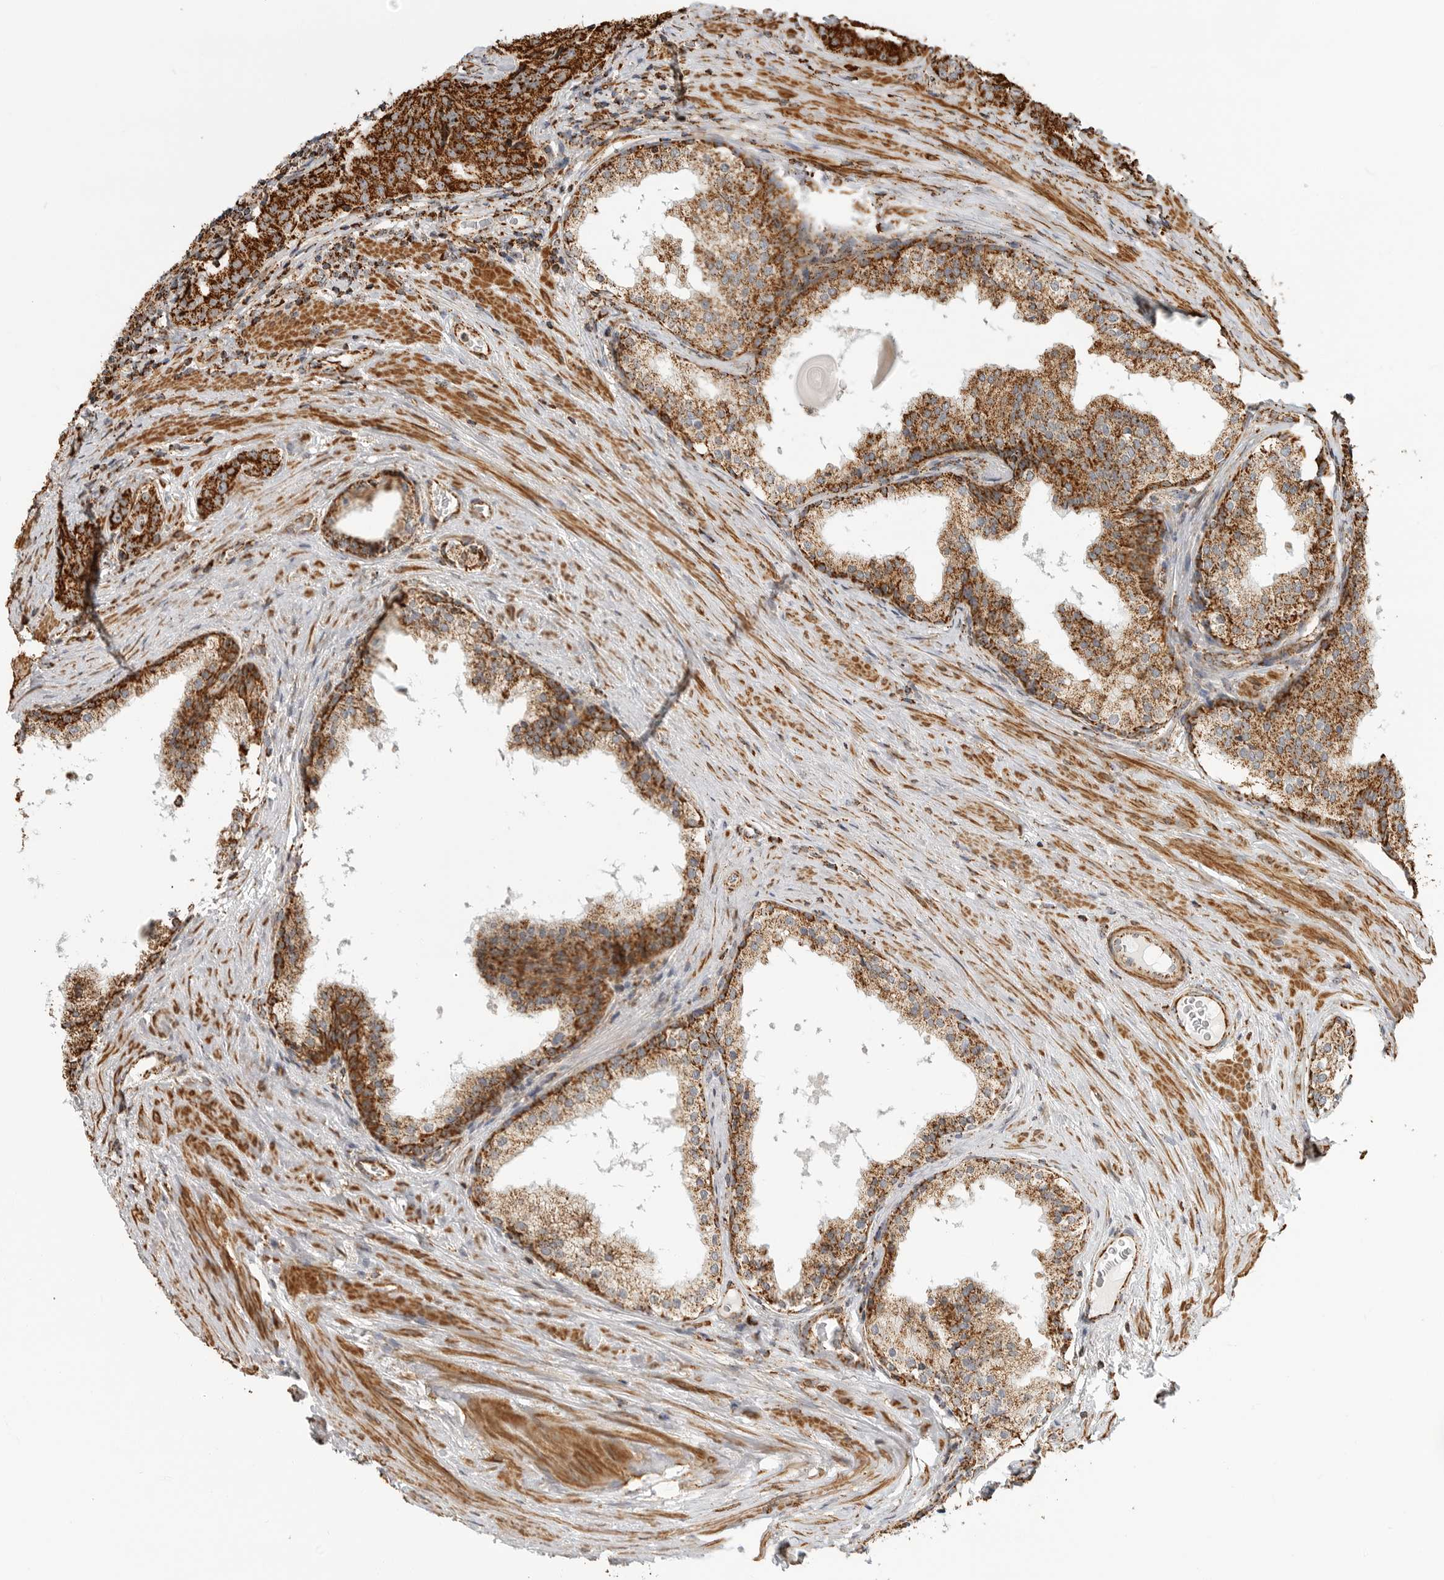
{"staining": {"intensity": "strong", "quantity": ">75%", "location": "cytoplasmic/membranous"}, "tissue": "prostate cancer", "cell_type": "Tumor cells", "image_type": "cancer", "snomed": [{"axis": "morphology", "description": "Adenocarcinoma, High grade"}, {"axis": "topography", "description": "Prostate"}], "caption": "Prostate cancer (adenocarcinoma (high-grade)) tissue demonstrates strong cytoplasmic/membranous expression in approximately >75% of tumor cells", "gene": "BMP2K", "patient": {"sex": "male", "age": 56}}